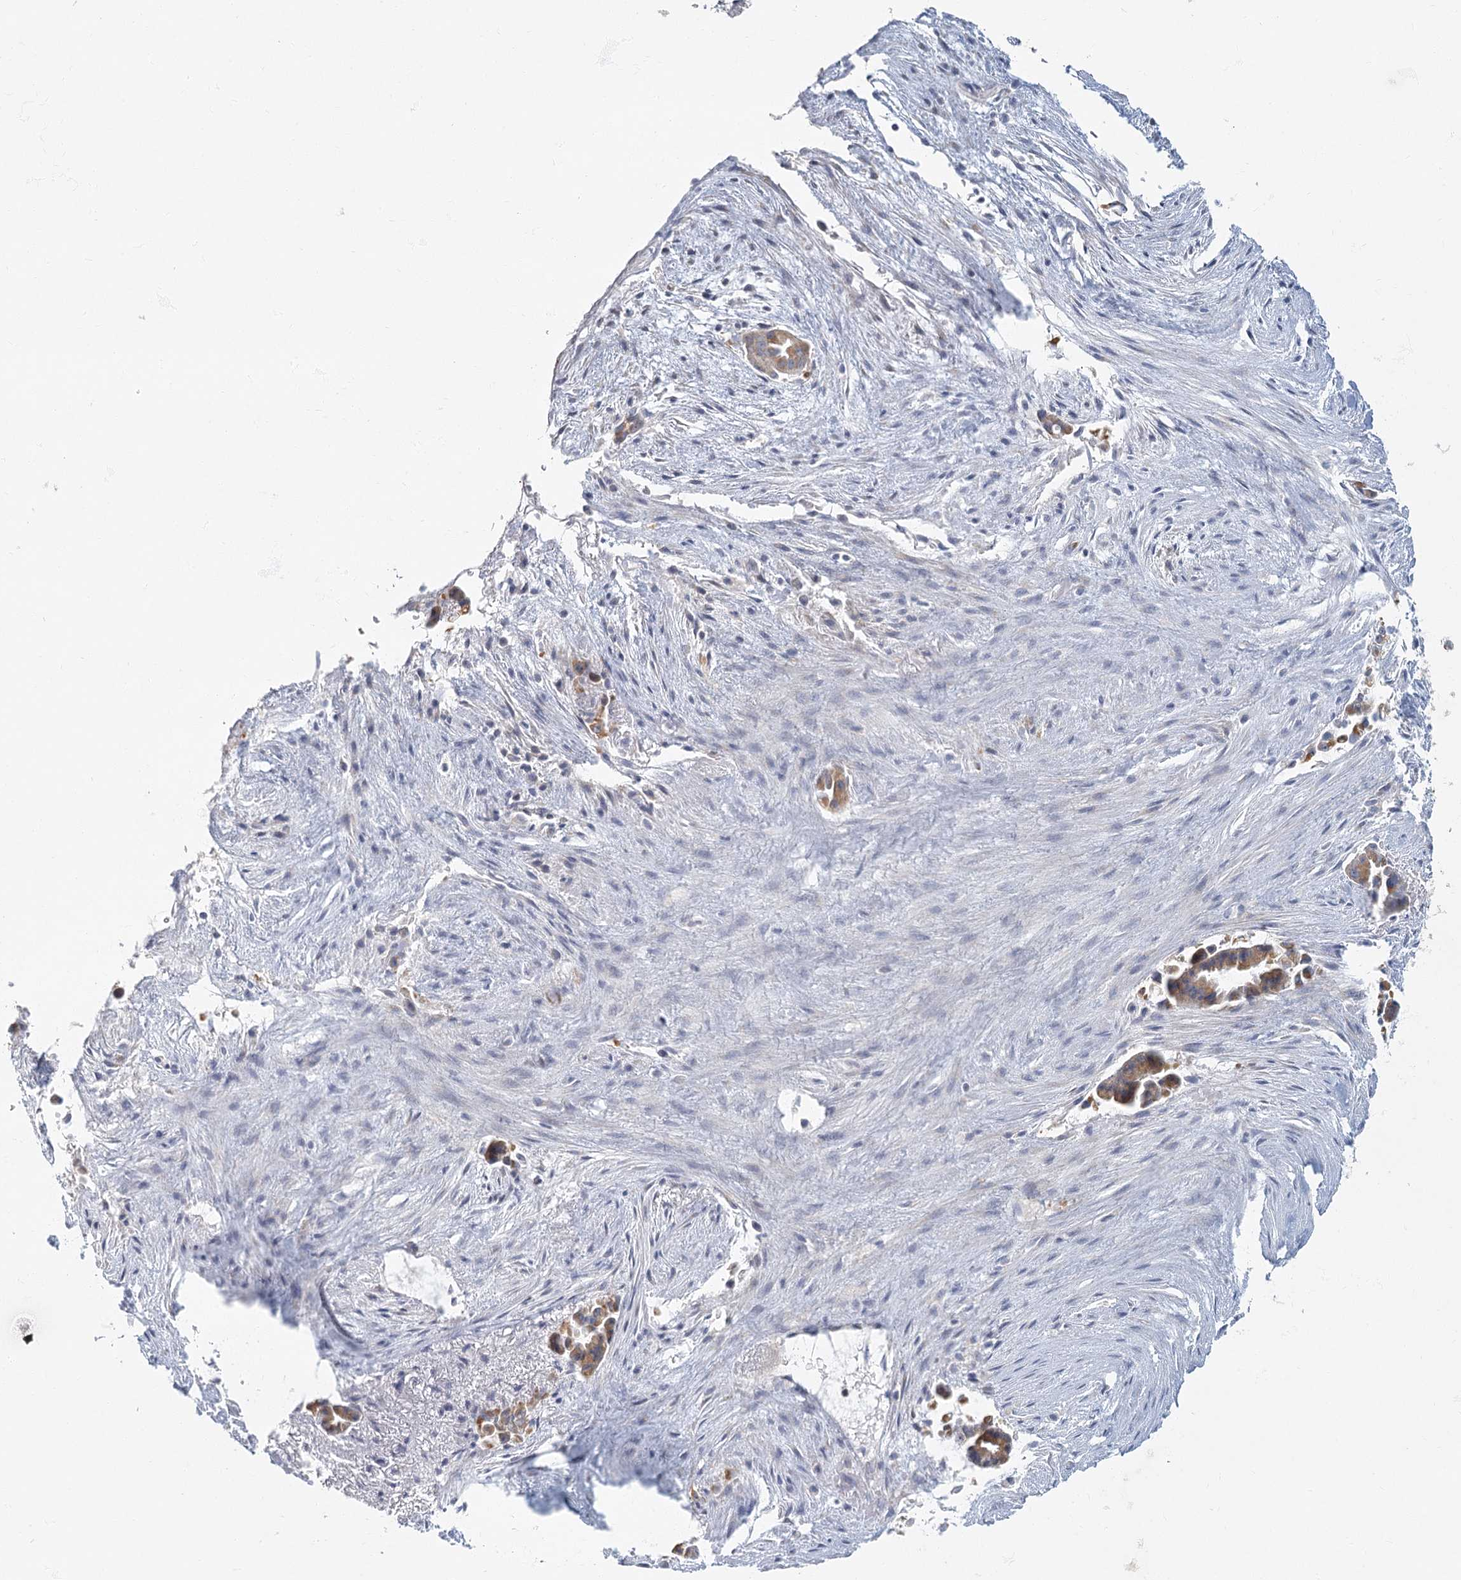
{"staining": {"intensity": "moderate", "quantity": "25%-75%", "location": "cytoplasmic/membranous"}, "tissue": "liver cancer", "cell_type": "Tumor cells", "image_type": "cancer", "snomed": [{"axis": "morphology", "description": "Cholangiocarcinoma"}, {"axis": "topography", "description": "Liver"}], "caption": "Protein staining of cholangiocarcinoma (liver) tissue displays moderate cytoplasmic/membranous expression in approximately 25%-75% of tumor cells. The protein of interest is stained brown, and the nuclei are stained in blue (DAB (3,3'-diaminobenzidine) IHC with brightfield microscopy, high magnification).", "gene": "FAM110C", "patient": {"sex": "female", "age": 55}}